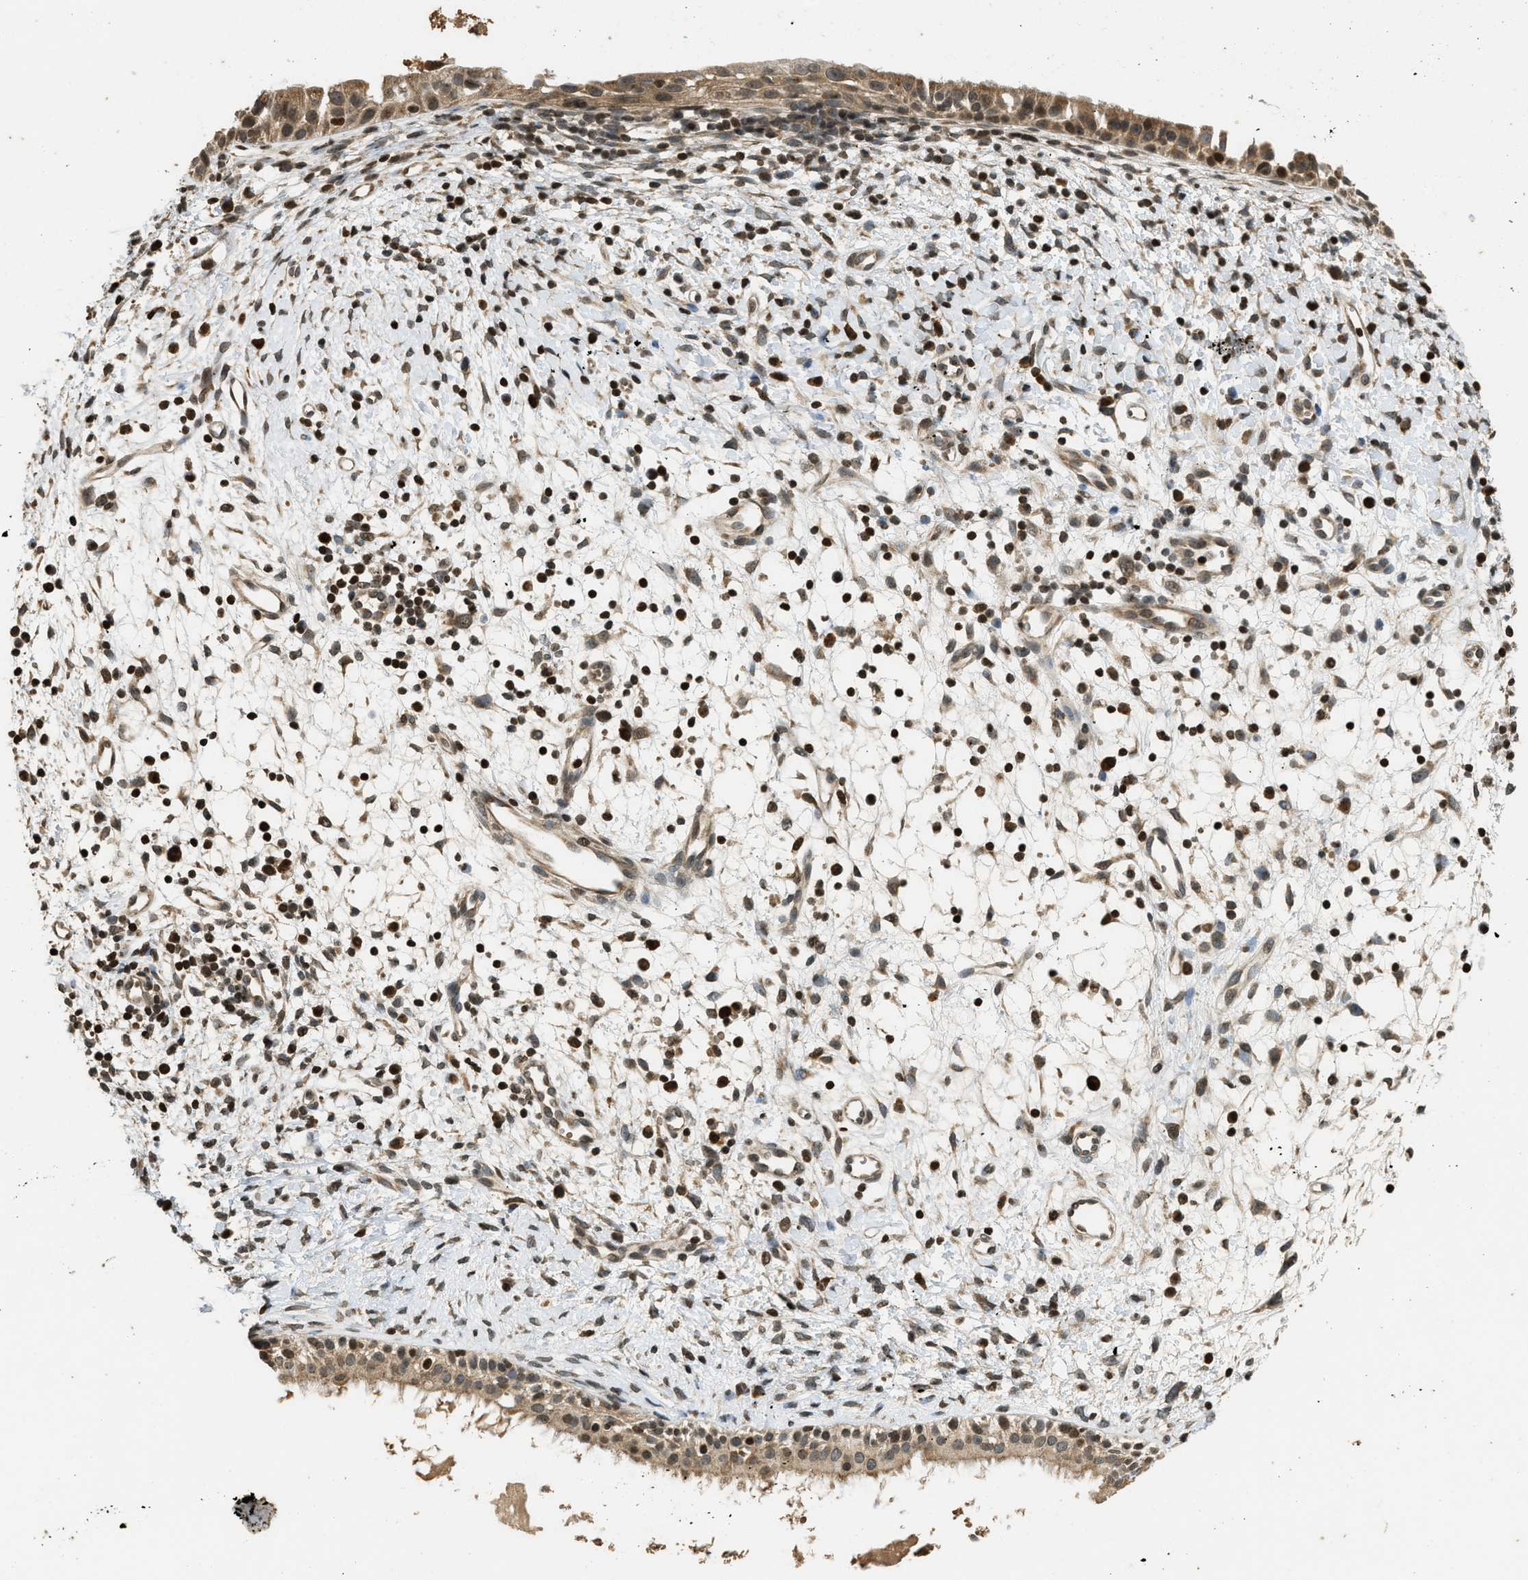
{"staining": {"intensity": "moderate", "quantity": ">75%", "location": "cytoplasmic/membranous,nuclear"}, "tissue": "nasopharynx", "cell_type": "Respiratory epithelial cells", "image_type": "normal", "snomed": [{"axis": "morphology", "description": "Normal tissue, NOS"}, {"axis": "topography", "description": "Nasopharynx"}], "caption": "A high-resolution histopathology image shows IHC staining of unremarkable nasopharynx, which shows moderate cytoplasmic/membranous,nuclear staining in approximately >75% of respiratory epithelial cells.", "gene": "SIAH1", "patient": {"sex": "male", "age": 22}}